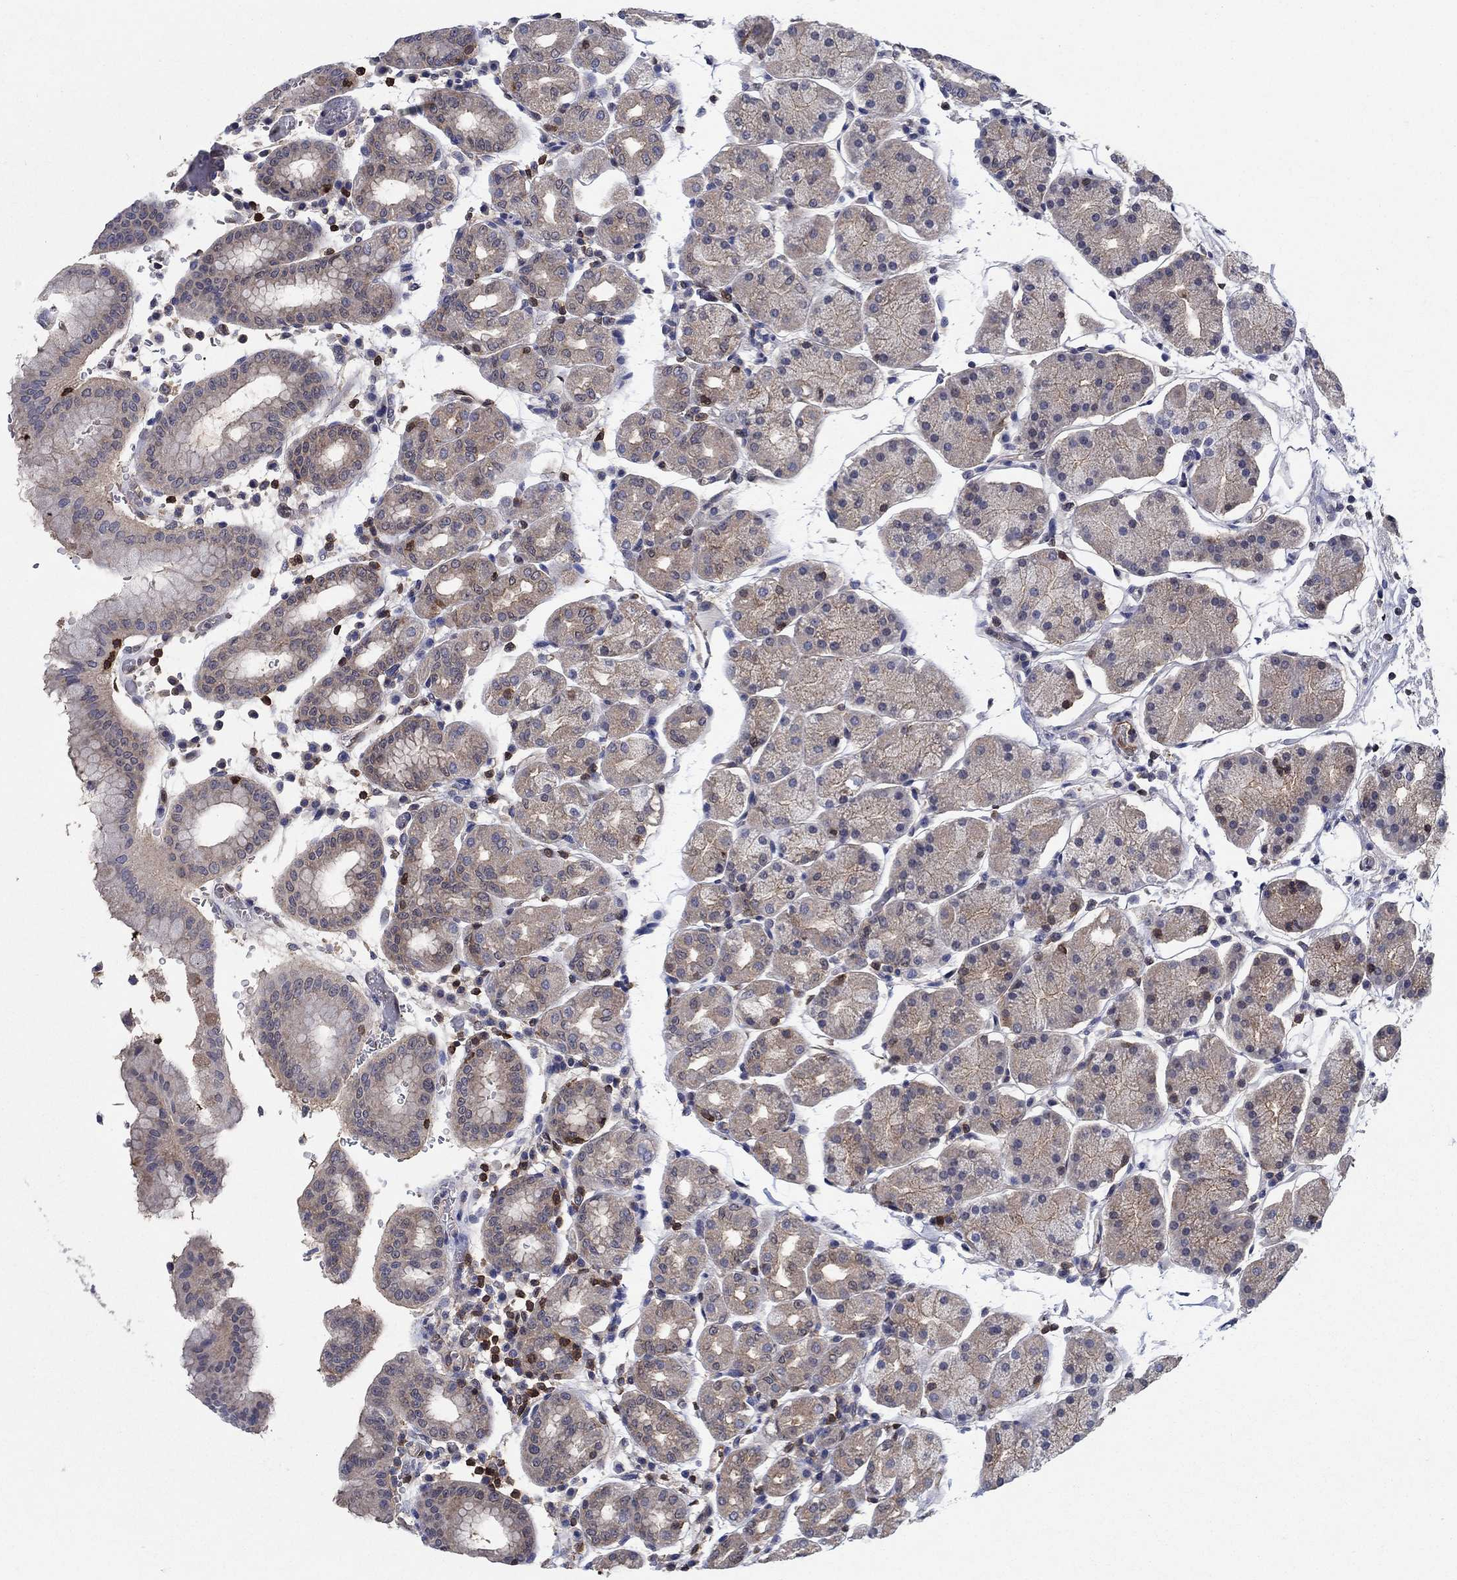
{"staining": {"intensity": "weak", "quantity": "25%-75%", "location": "cytoplasmic/membranous"}, "tissue": "stomach", "cell_type": "Glandular cells", "image_type": "normal", "snomed": [{"axis": "morphology", "description": "Normal tissue, NOS"}, {"axis": "topography", "description": "Stomach"}], "caption": "A low amount of weak cytoplasmic/membranous positivity is appreciated in about 25%-75% of glandular cells in normal stomach. The protein of interest is stained brown, and the nuclei are stained in blue (DAB IHC with brightfield microscopy, high magnification).", "gene": "AGFG2", "patient": {"sex": "male", "age": 54}}